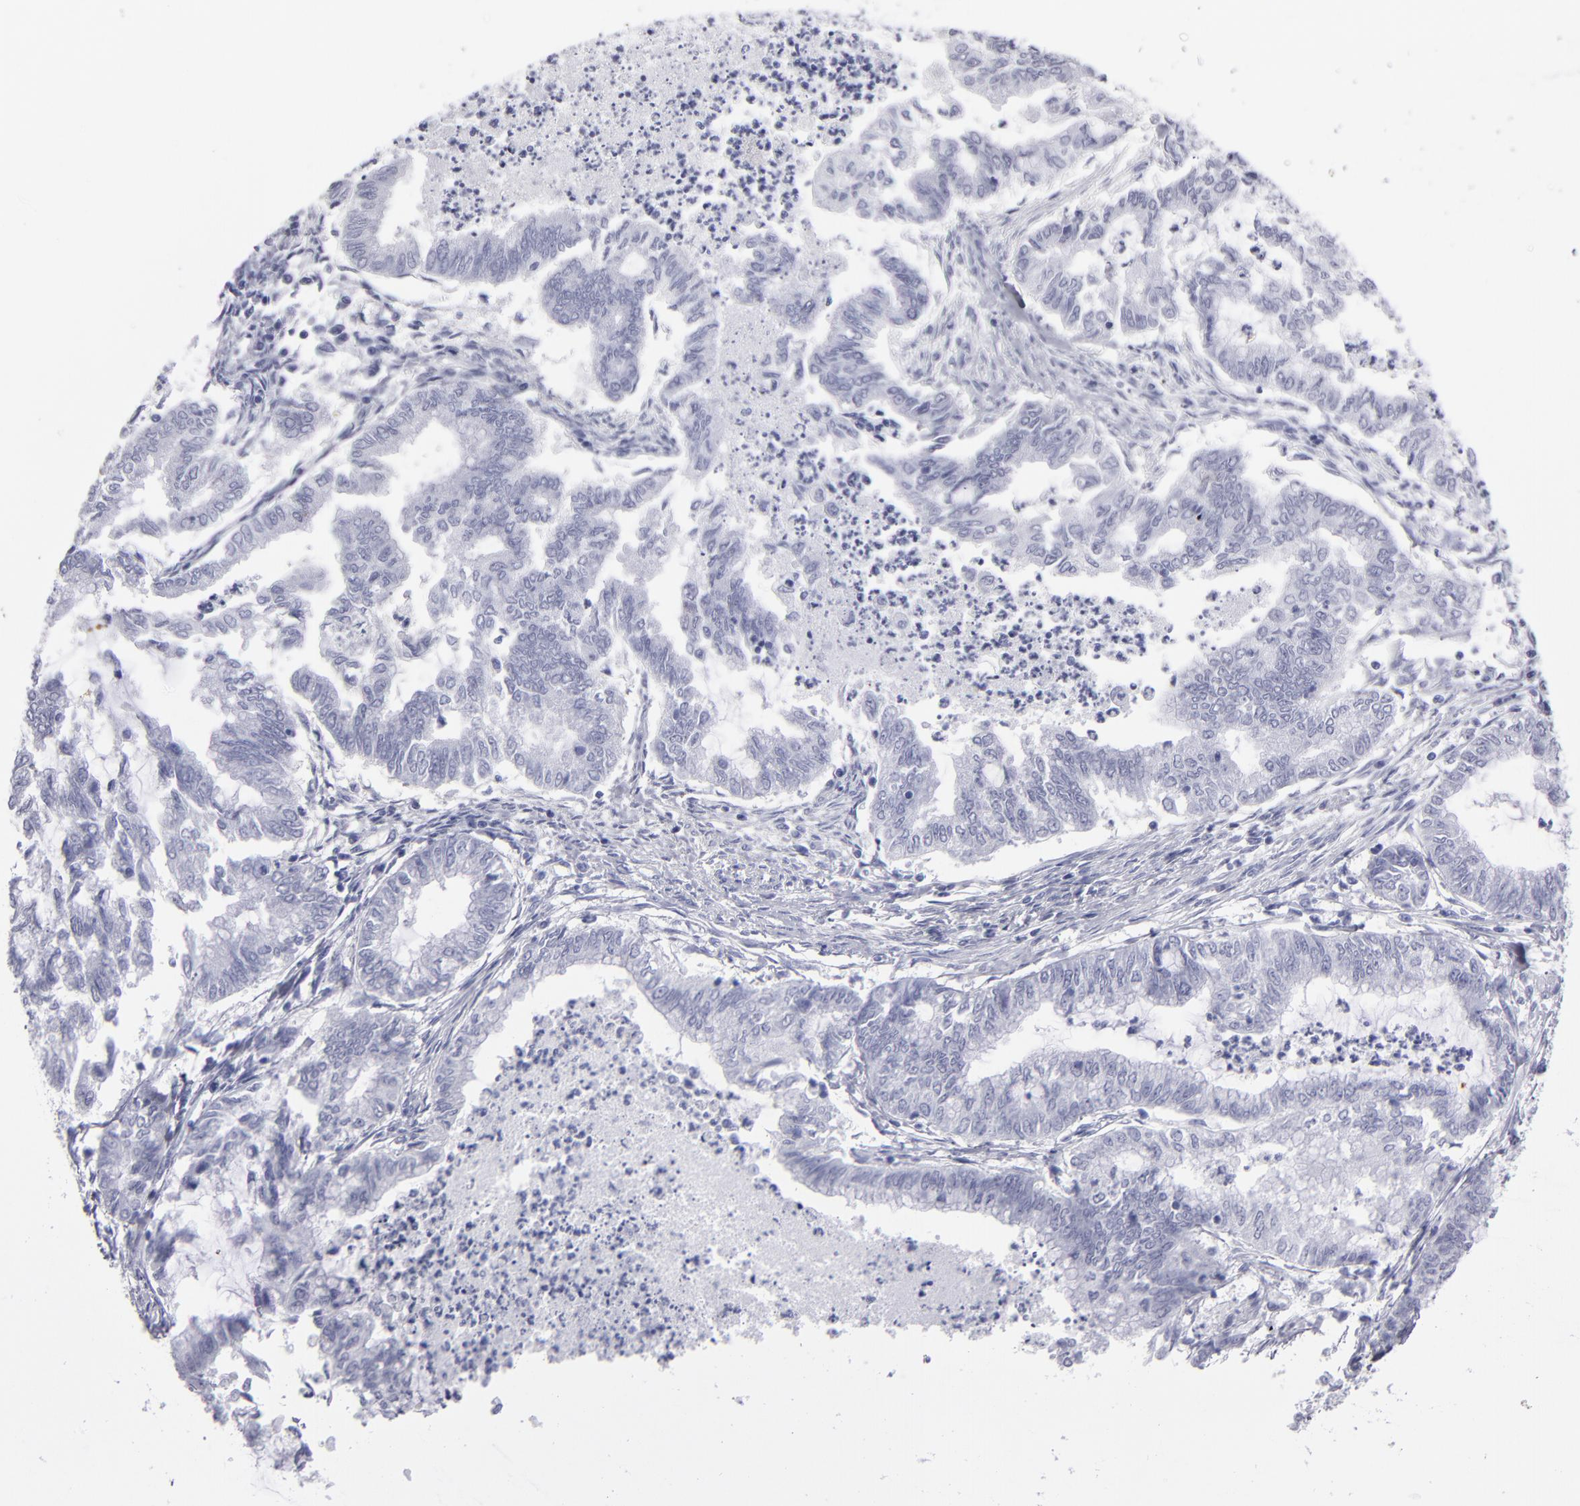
{"staining": {"intensity": "negative", "quantity": "none", "location": "none"}, "tissue": "endometrial cancer", "cell_type": "Tumor cells", "image_type": "cancer", "snomed": [{"axis": "morphology", "description": "Adenocarcinoma, NOS"}, {"axis": "topography", "description": "Endometrium"}], "caption": "IHC of human endometrial adenocarcinoma shows no staining in tumor cells. (DAB immunohistochemistry with hematoxylin counter stain).", "gene": "ALDOB", "patient": {"sex": "female", "age": 79}}